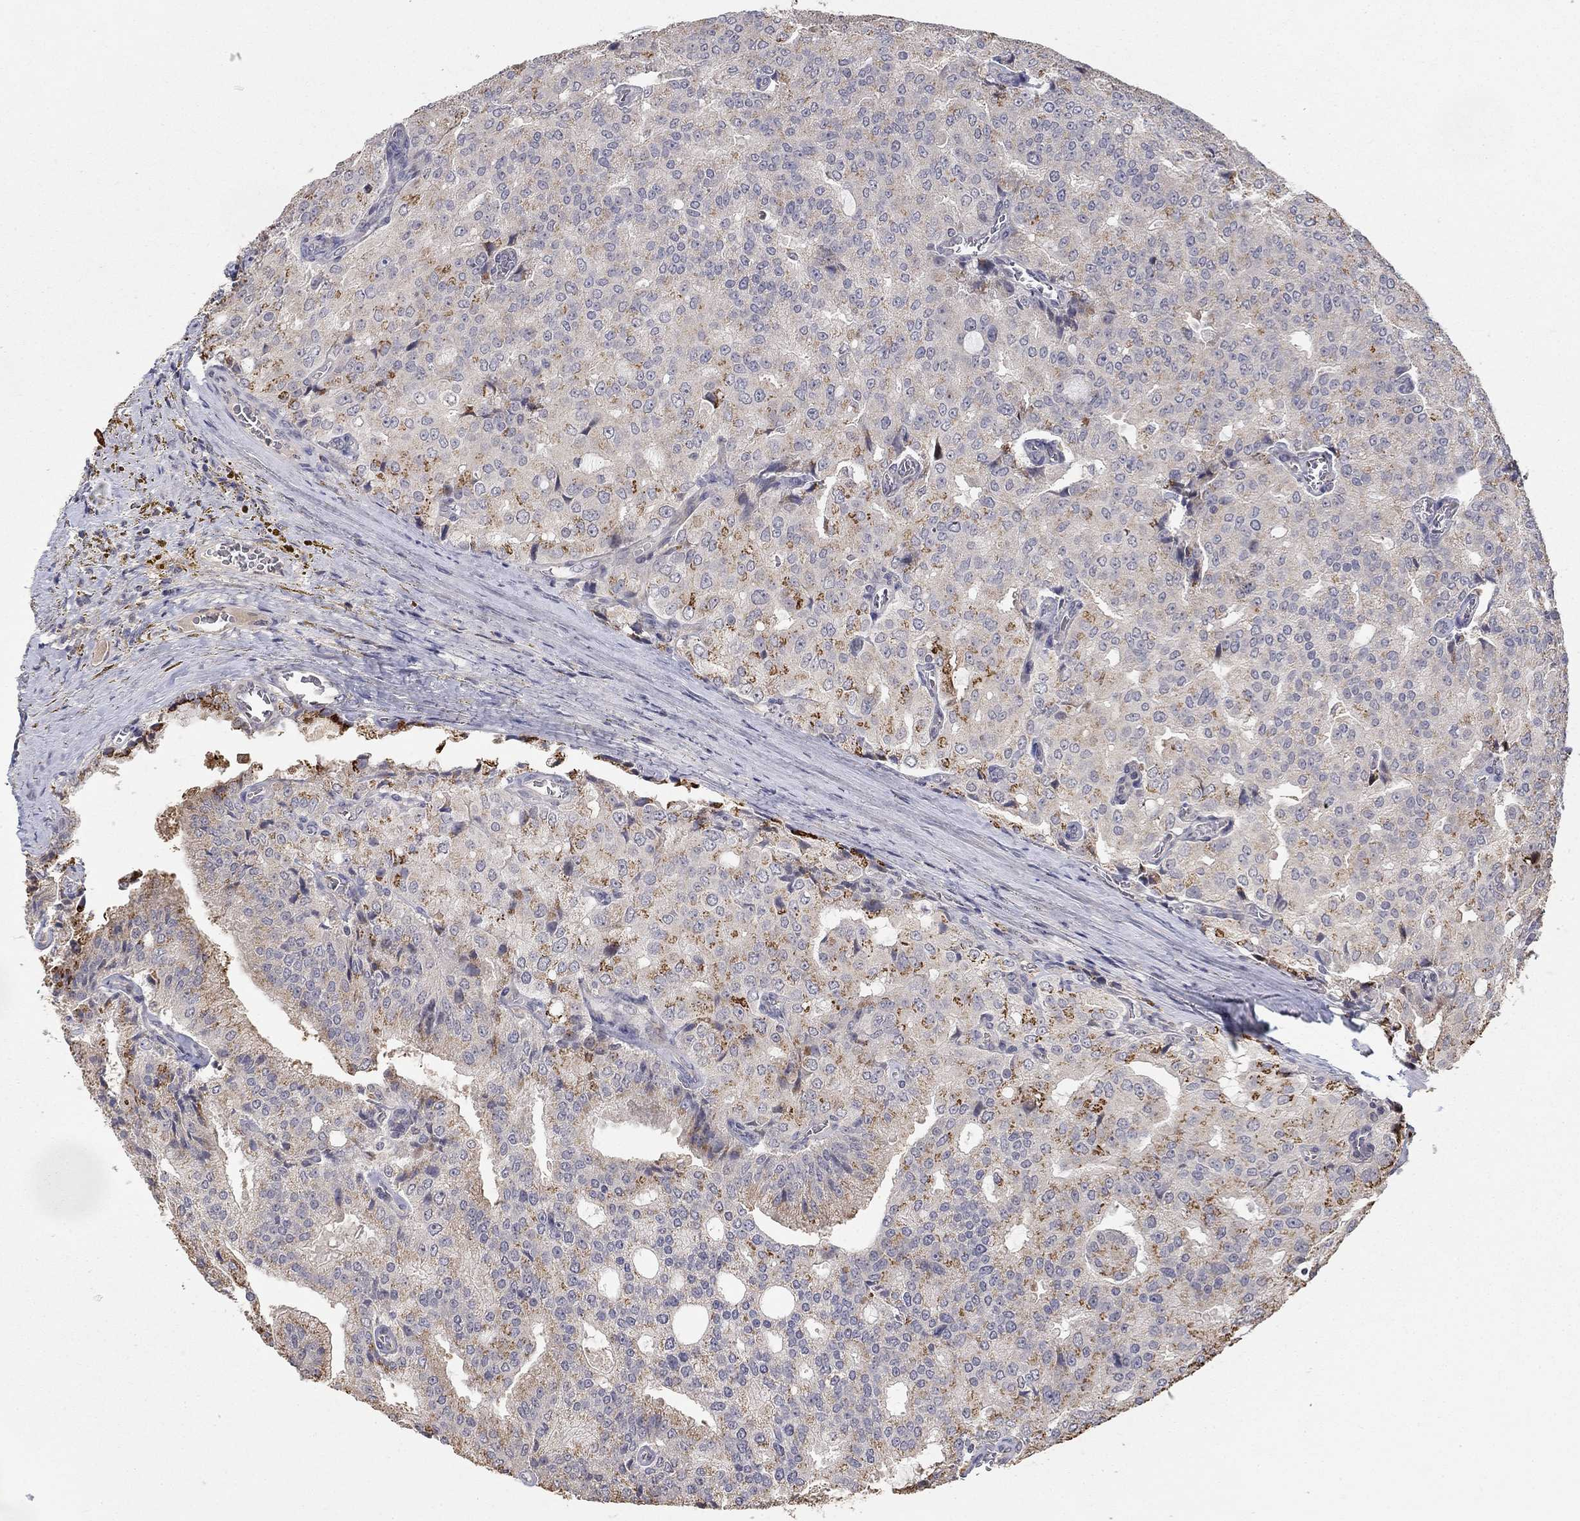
{"staining": {"intensity": "strong", "quantity": "<25%", "location": "cytoplasmic/membranous"}, "tissue": "prostate cancer", "cell_type": "Tumor cells", "image_type": "cancer", "snomed": [{"axis": "morphology", "description": "Adenocarcinoma, NOS"}, {"axis": "topography", "description": "Prostate and seminal vesicle, NOS"}, {"axis": "topography", "description": "Prostate"}], "caption": "Prostate adenocarcinoma tissue shows strong cytoplasmic/membranous positivity in about <25% of tumor cells (IHC, brightfield microscopy, high magnification).", "gene": "LPCAT4", "patient": {"sex": "male", "age": 67}}